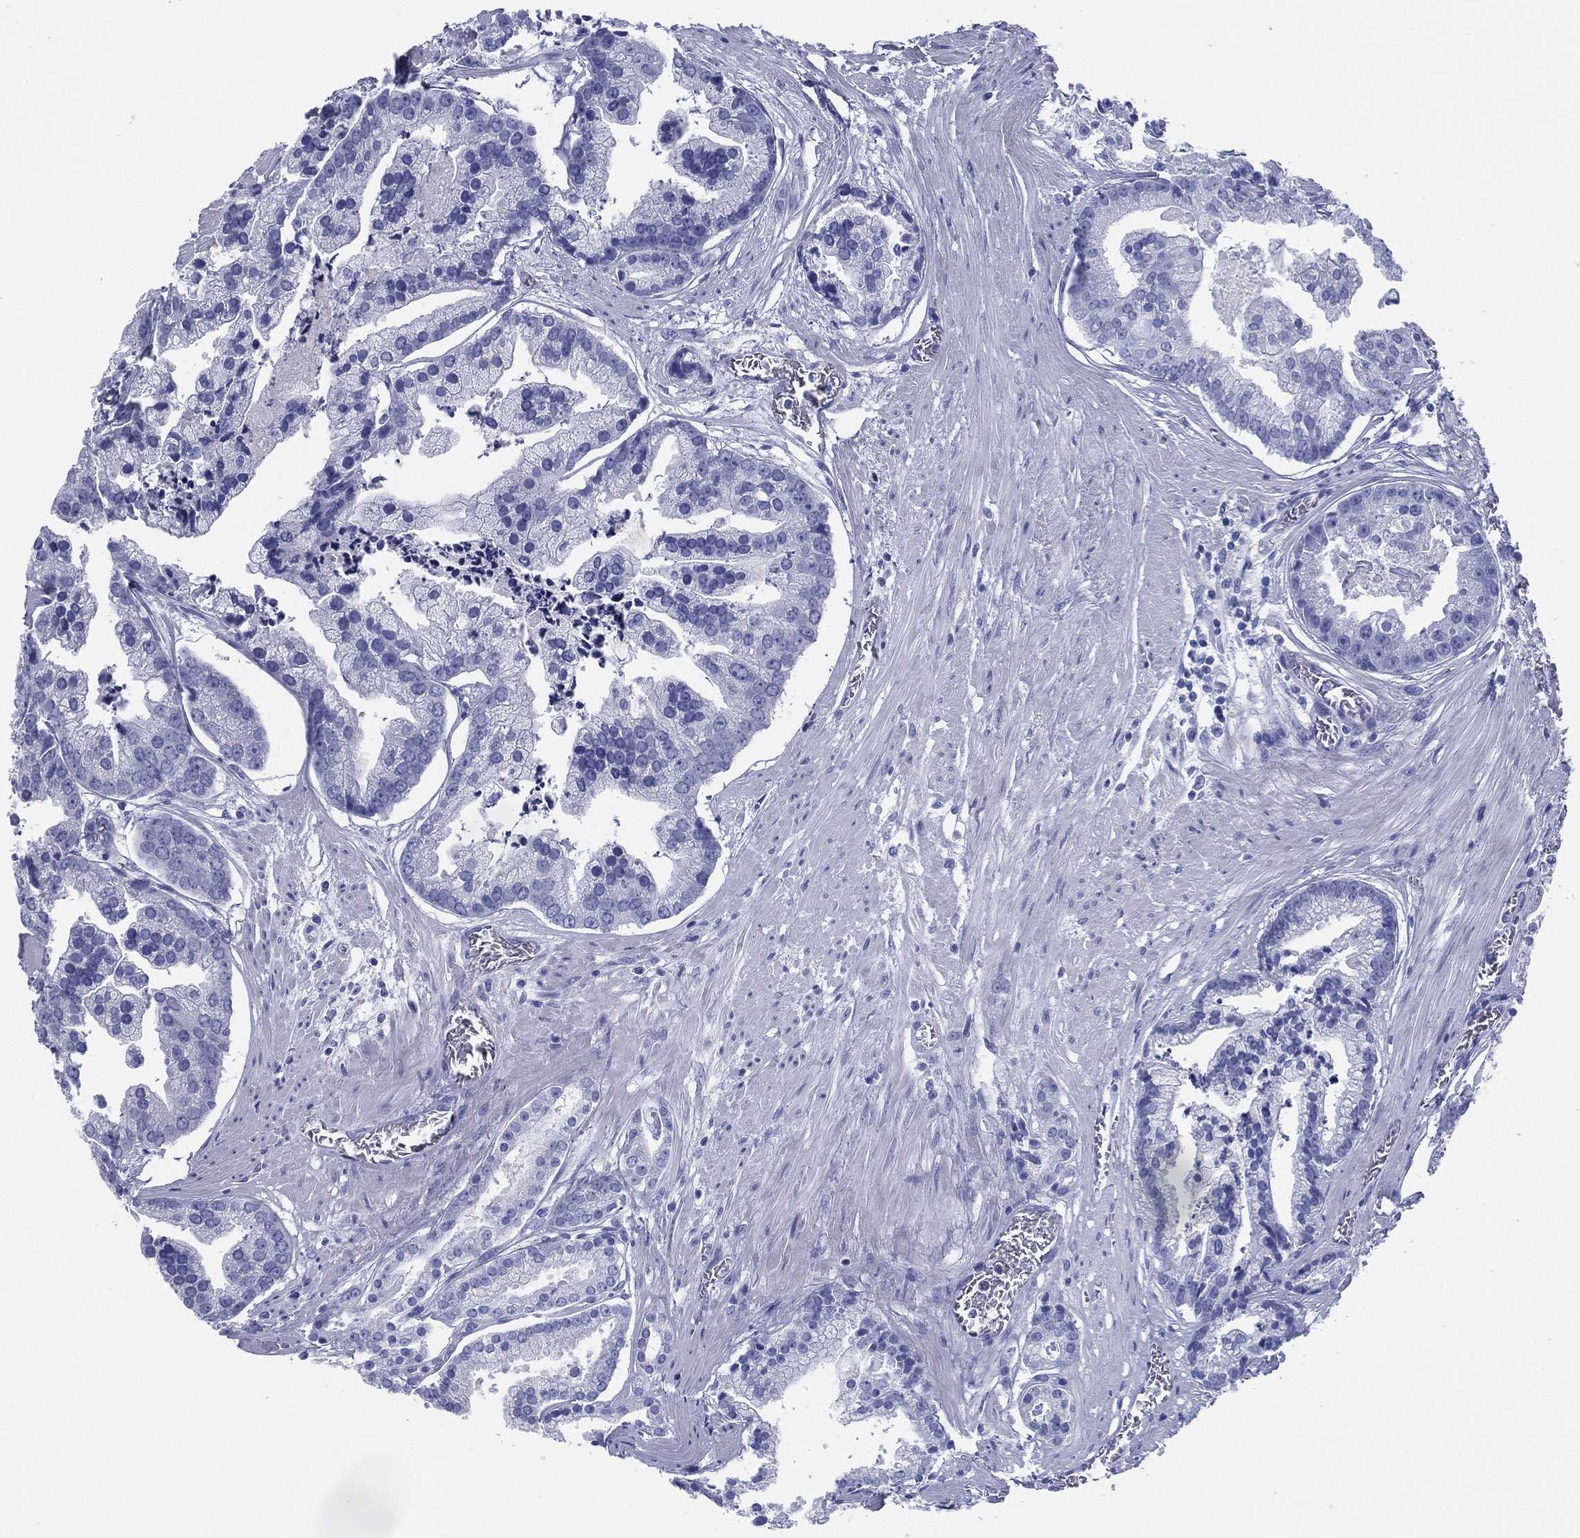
{"staining": {"intensity": "negative", "quantity": "none", "location": "none"}, "tissue": "prostate cancer", "cell_type": "Tumor cells", "image_type": "cancer", "snomed": [{"axis": "morphology", "description": "Adenocarcinoma, NOS"}, {"axis": "topography", "description": "Prostate and seminal vesicle, NOS"}, {"axis": "topography", "description": "Prostate"}], "caption": "DAB (3,3'-diaminobenzidine) immunohistochemical staining of human prostate adenocarcinoma displays no significant positivity in tumor cells. (IHC, brightfield microscopy, high magnification).", "gene": "TMEM252", "patient": {"sex": "male", "age": 44}}